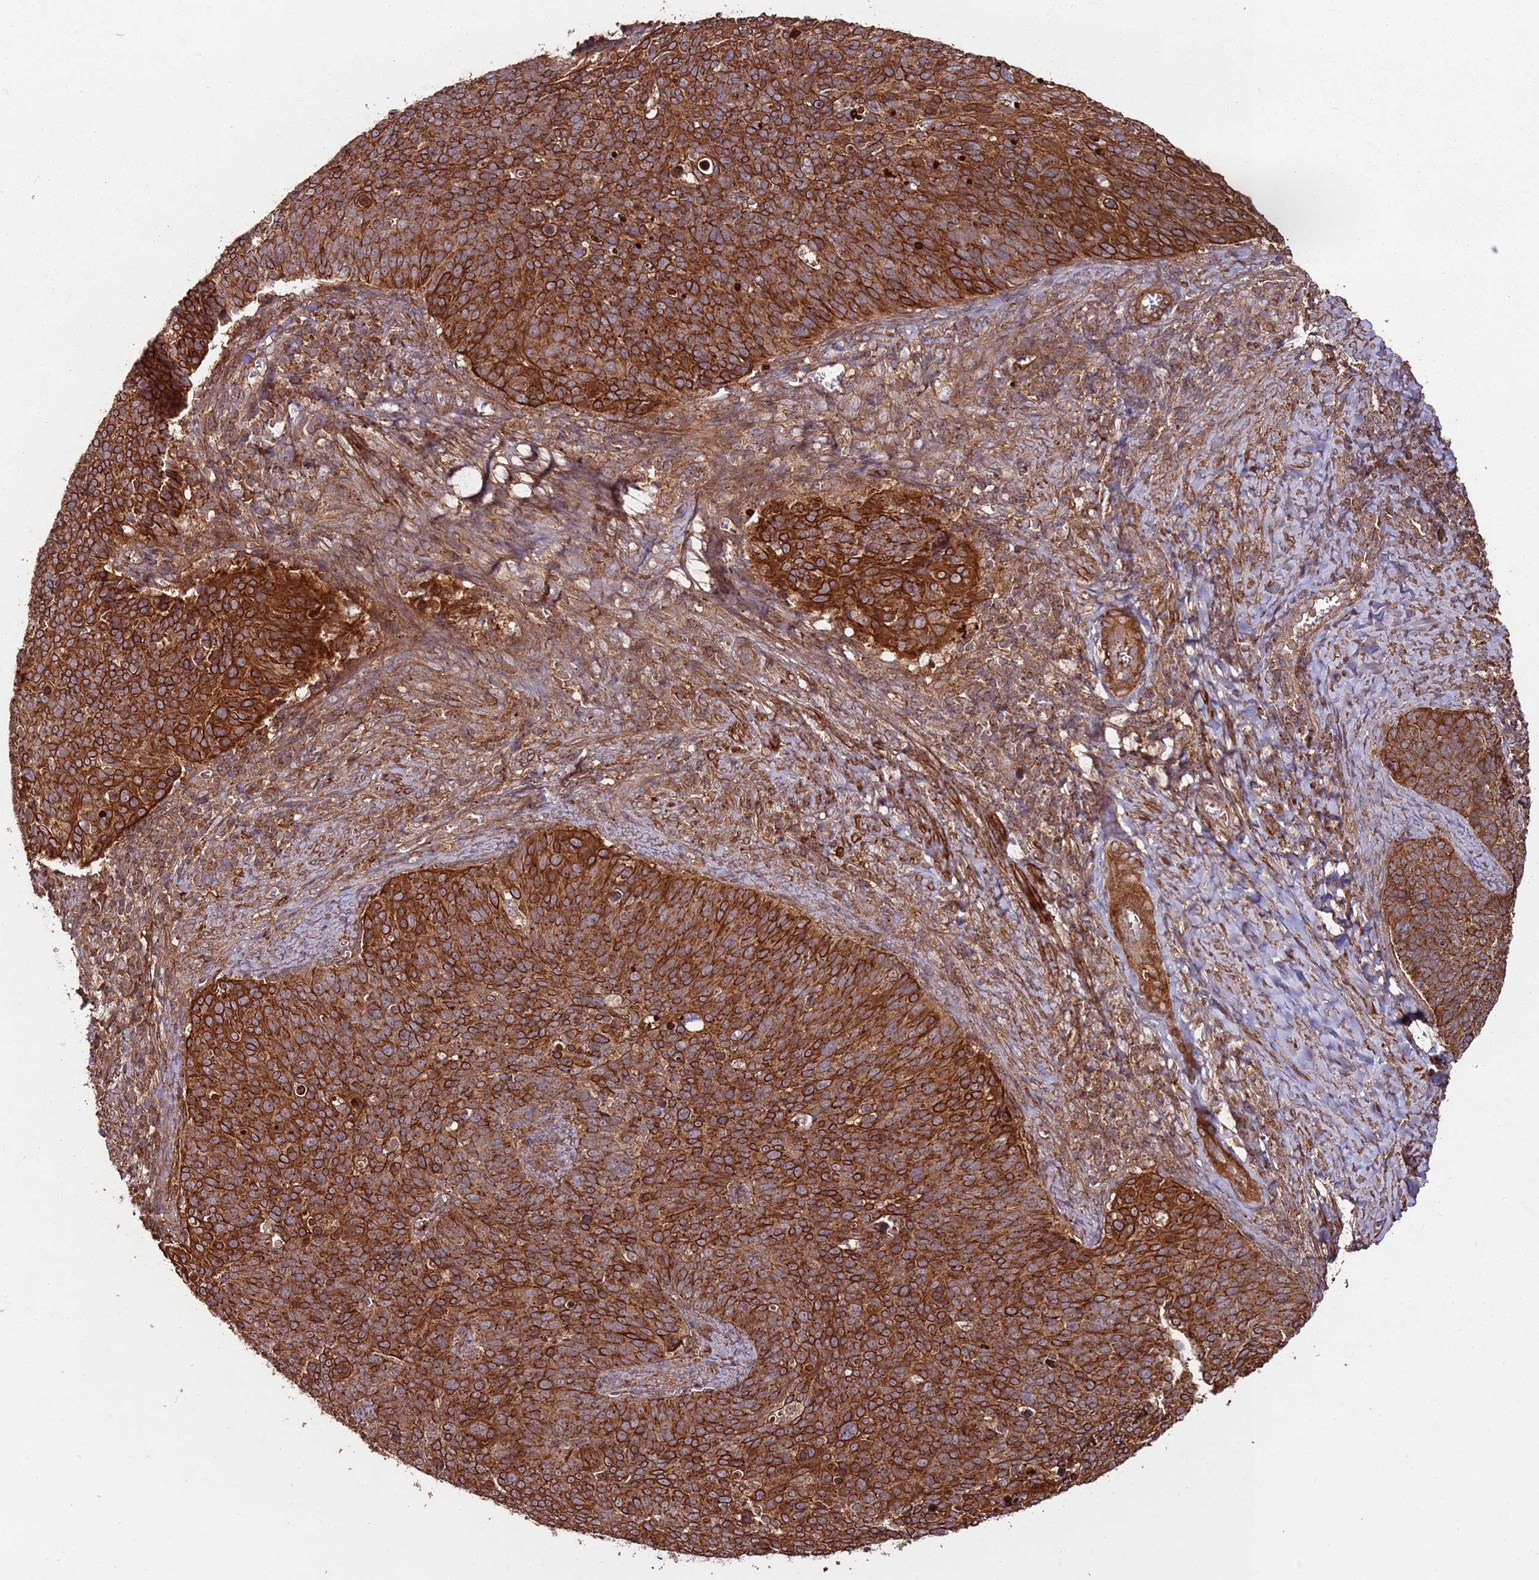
{"staining": {"intensity": "strong", "quantity": ">75%", "location": "cytoplasmic/membranous"}, "tissue": "cervical cancer", "cell_type": "Tumor cells", "image_type": "cancer", "snomed": [{"axis": "morphology", "description": "Normal tissue, NOS"}, {"axis": "morphology", "description": "Squamous cell carcinoma, NOS"}, {"axis": "topography", "description": "Cervix"}], "caption": "A brown stain shows strong cytoplasmic/membranous staining of a protein in human cervical squamous cell carcinoma tumor cells. The protein is shown in brown color, while the nuclei are stained blue.", "gene": "FAM186A", "patient": {"sex": "female", "age": 39}}